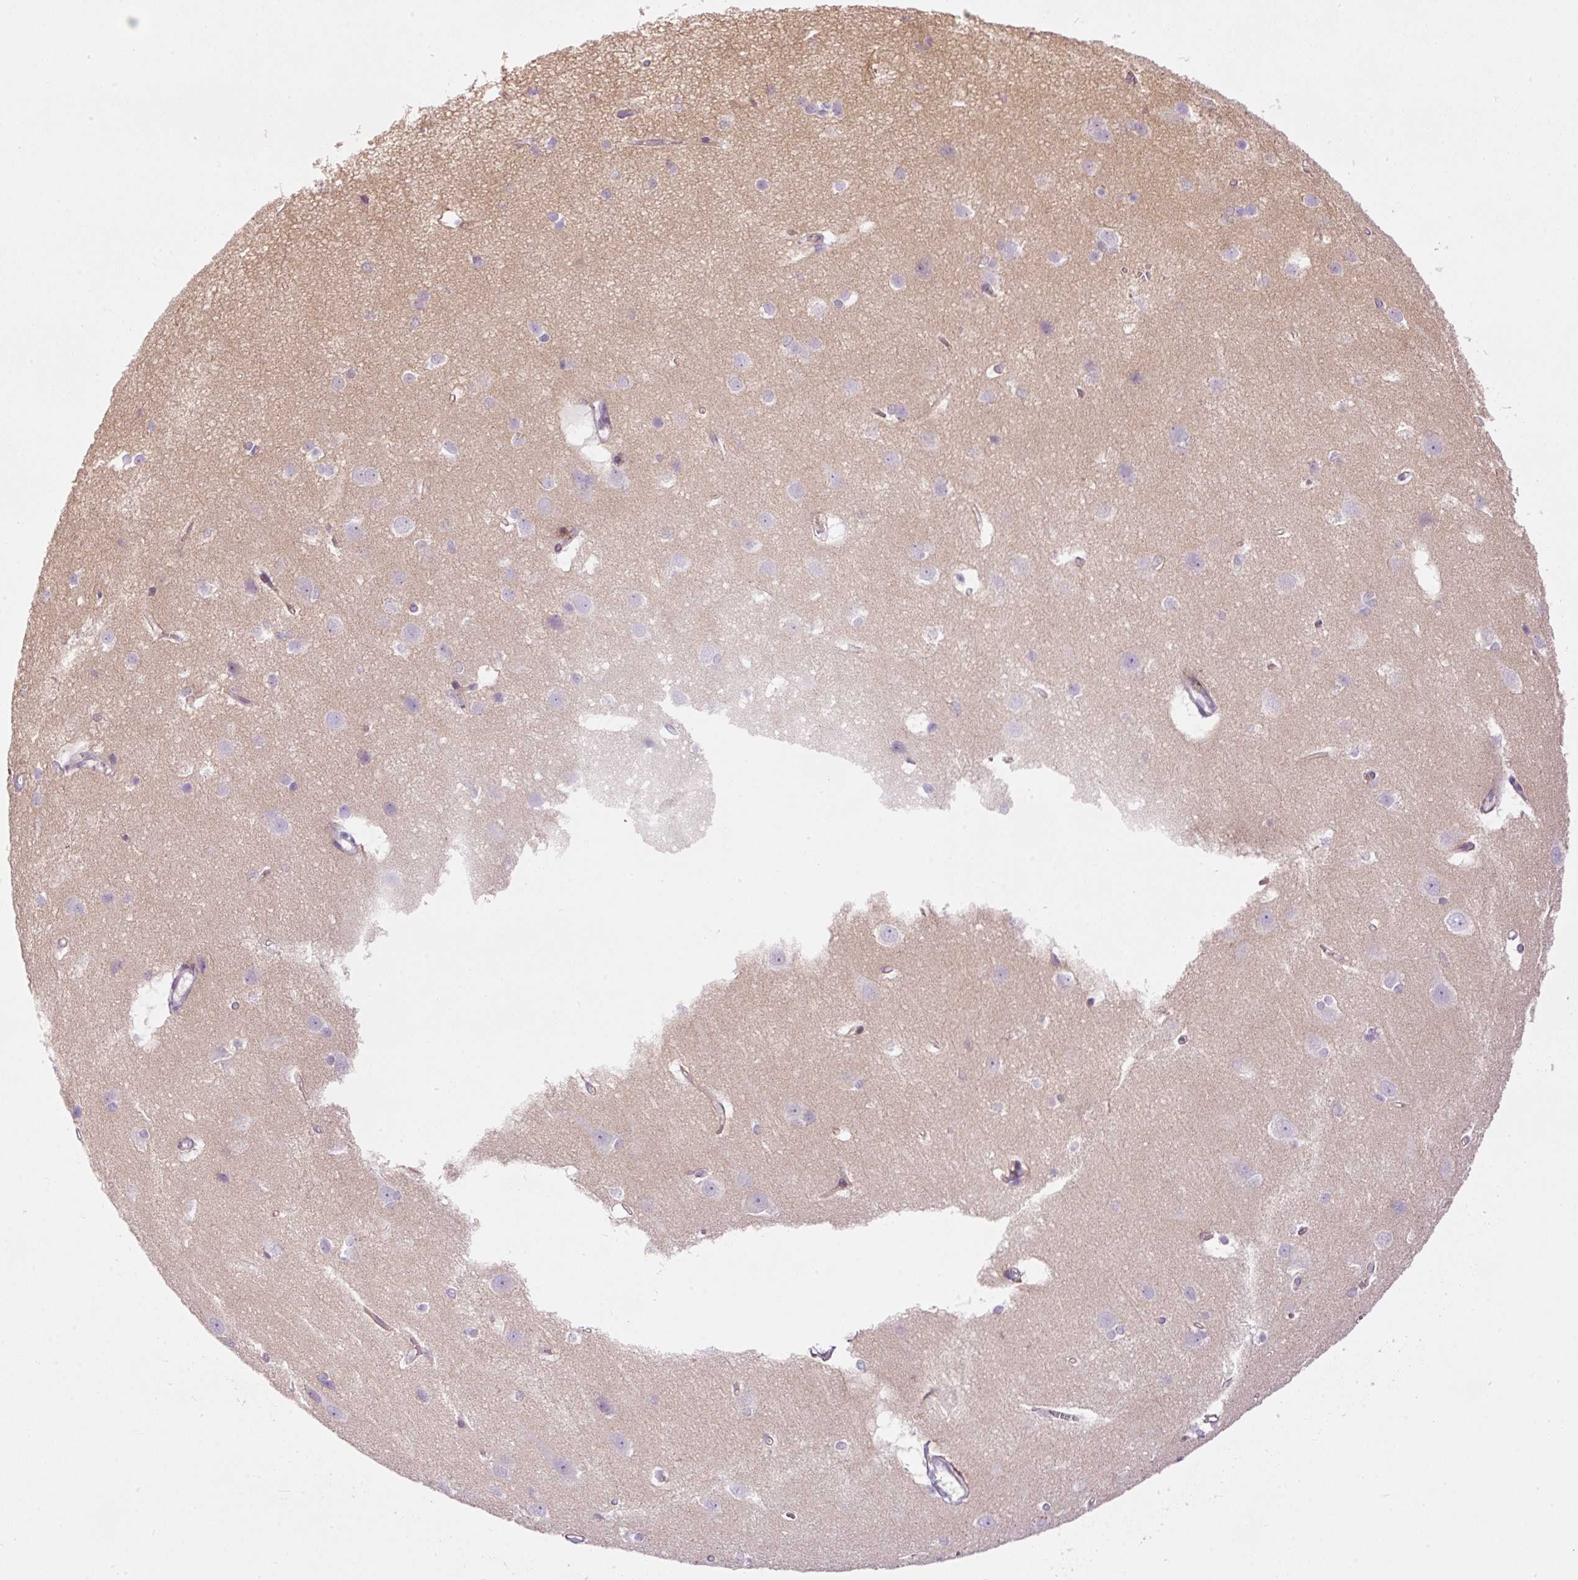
{"staining": {"intensity": "moderate", "quantity": "<25%", "location": "cytoplasmic/membranous"}, "tissue": "cerebral cortex", "cell_type": "Endothelial cells", "image_type": "normal", "snomed": [{"axis": "morphology", "description": "Normal tissue, NOS"}, {"axis": "topography", "description": "Cerebral cortex"}], "caption": "Immunohistochemistry (DAB (3,3'-diaminobenzidine)) staining of unremarkable cerebral cortex demonstrates moderate cytoplasmic/membranous protein expression in approximately <25% of endothelial cells. Immunohistochemistry (ihc) stains the protein of interest in brown and the nuclei are stained blue.", "gene": "SRC", "patient": {"sex": "male", "age": 37}}